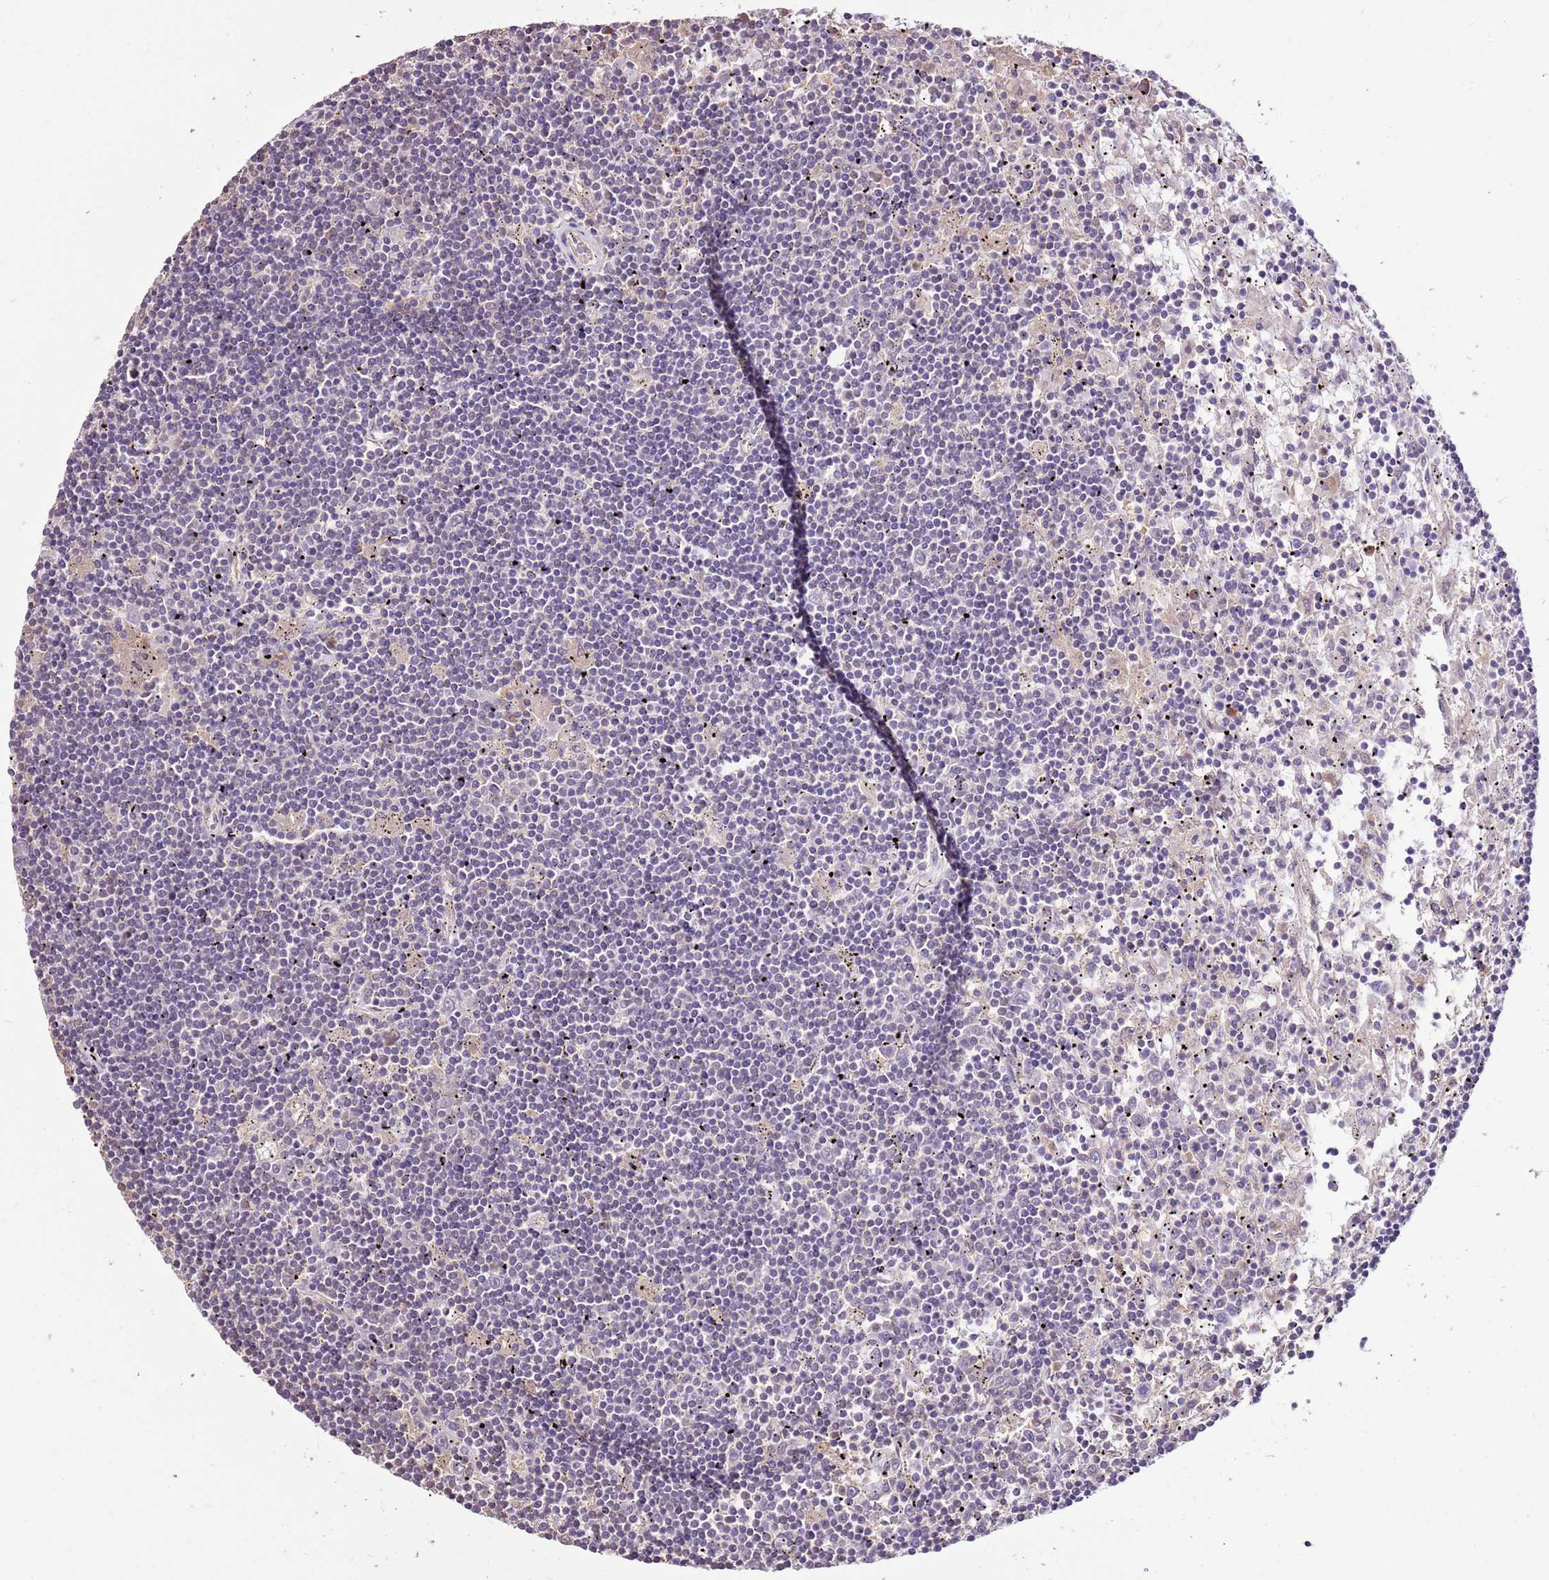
{"staining": {"intensity": "negative", "quantity": "none", "location": "none"}, "tissue": "lymphoma", "cell_type": "Tumor cells", "image_type": "cancer", "snomed": [{"axis": "morphology", "description": "Malignant lymphoma, non-Hodgkin's type, Low grade"}, {"axis": "topography", "description": "Spleen"}], "caption": "The IHC histopathology image has no significant expression in tumor cells of lymphoma tissue.", "gene": "BBS5", "patient": {"sex": "male", "age": 76}}